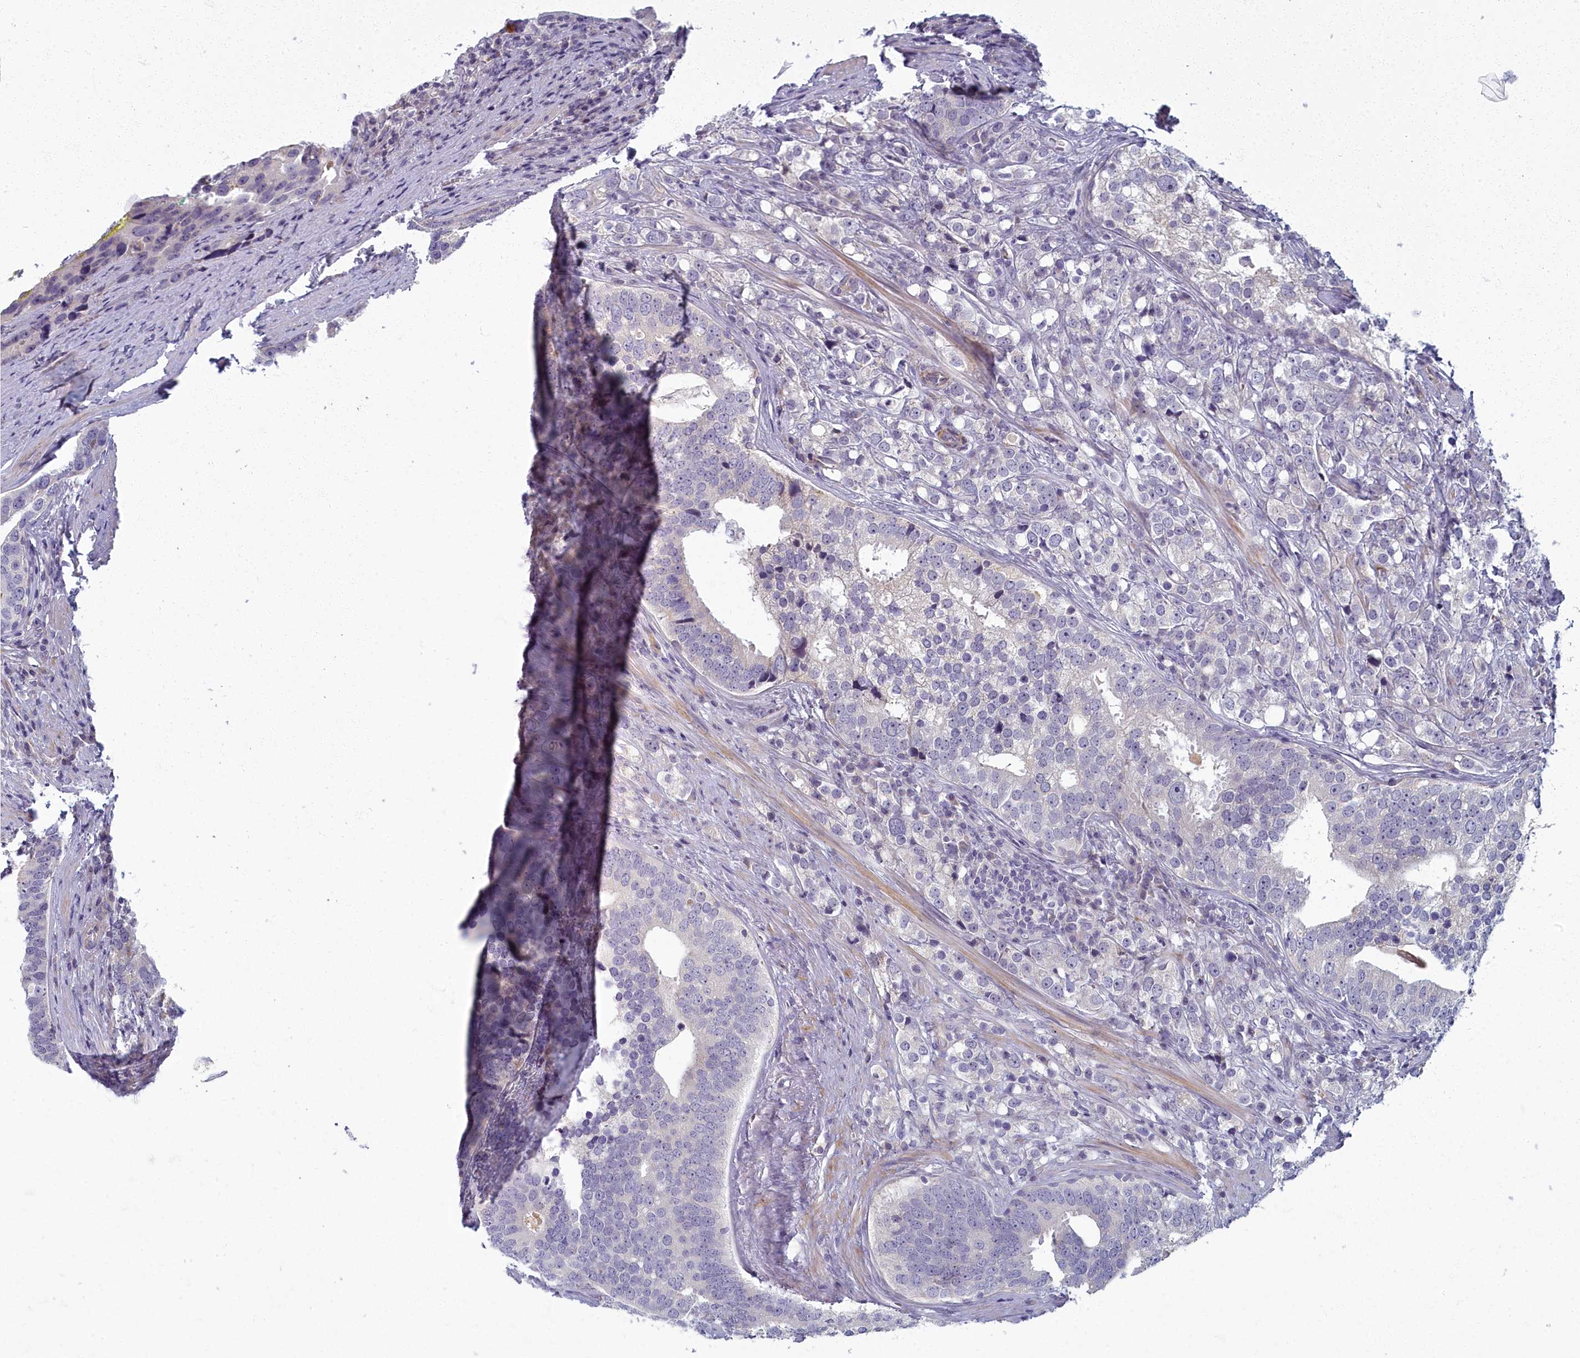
{"staining": {"intensity": "negative", "quantity": "none", "location": "none"}, "tissue": "prostate cancer", "cell_type": "Tumor cells", "image_type": "cancer", "snomed": [{"axis": "morphology", "description": "Adenocarcinoma, High grade"}, {"axis": "topography", "description": "Prostate"}], "caption": "DAB (3,3'-diaminobenzidine) immunohistochemical staining of human prostate cancer (high-grade adenocarcinoma) exhibits no significant staining in tumor cells.", "gene": "ARL15", "patient": {"sex": "male", "age": 71}}